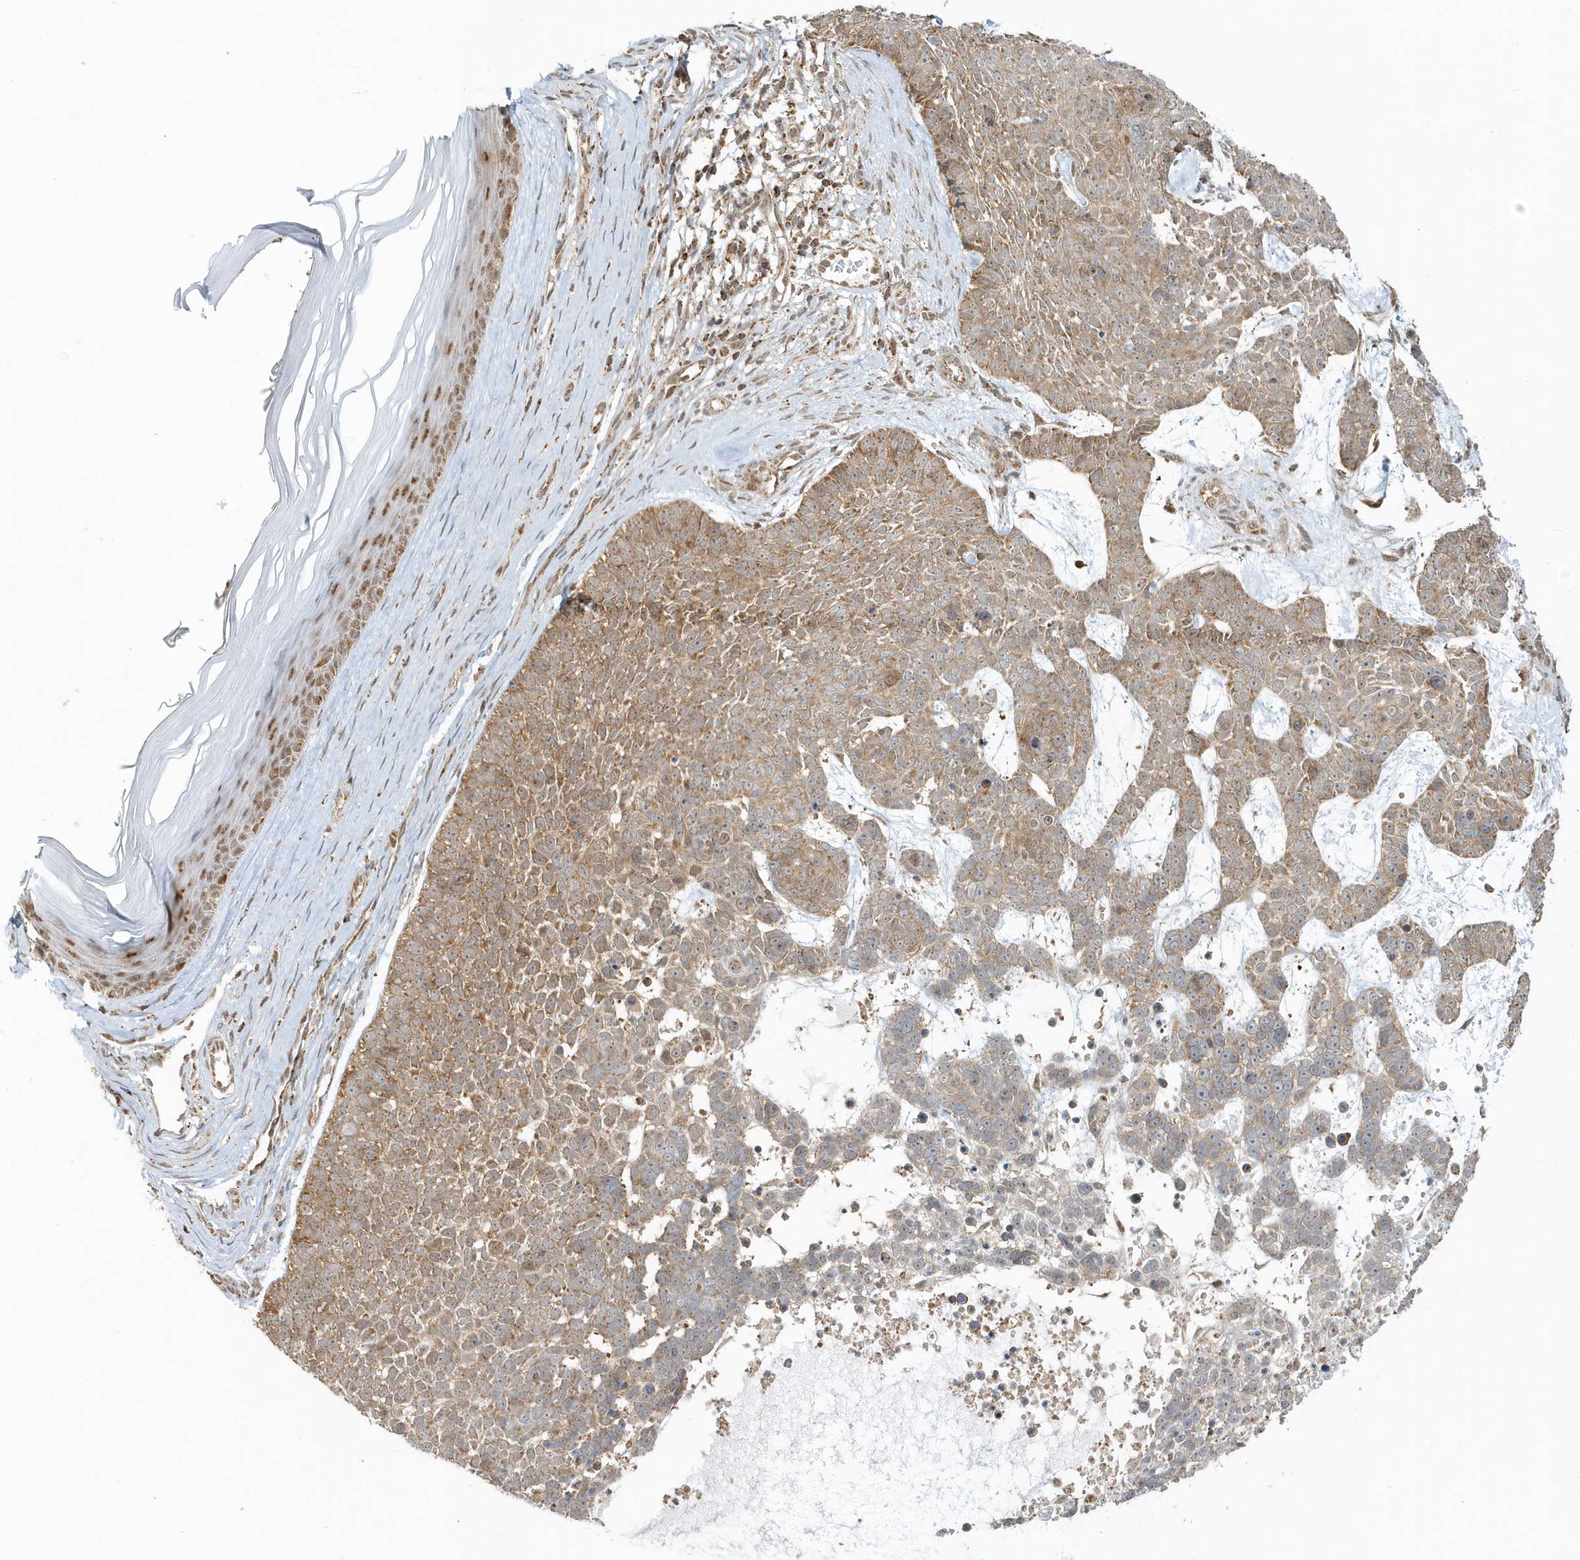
{"staining": {"intensity": "moderate", "quantity": ">75%", "location": "cytoplasmic/membranous"}, "tissue": "skin cancer", "cell_type": "Tumor cells", "image_type": "cancer", "snomed": [{"axis": "morphology", "description": "Basal cell carcinoma"}, {"axis": "topography", "description": "Skin"}], "caption": "Protein staining of skin basal cell carcinoma tissue reveals moderate cytoplasmic/membranous staining in about >75% of tumor cells.", "gene": "PSMD6", "patient": {"sex": "female", "age": 81}}